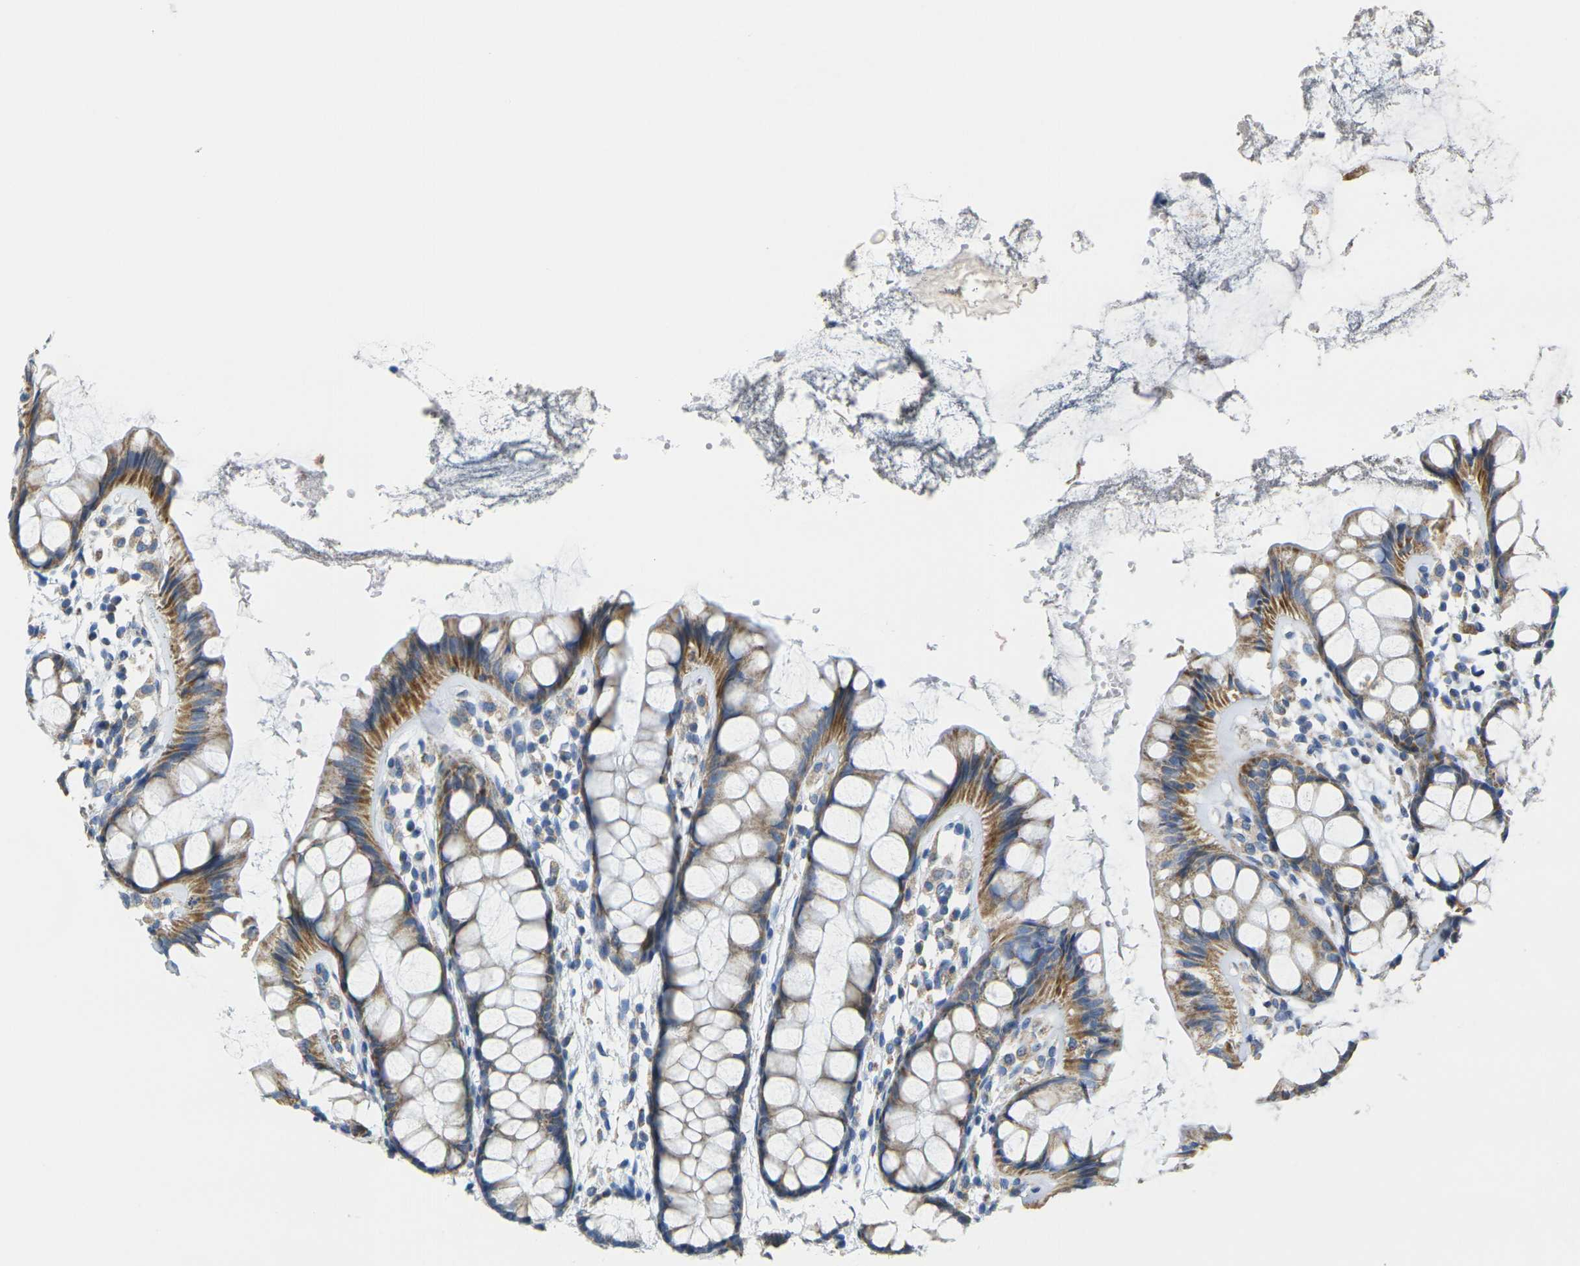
{"staining": {"intensity": "moderate", "quantity": ">75%", "location": "cytoplasmic/membranous"}, "tissue": "rectum", "cell_type": "Glandular cells", "image_type": "normal", "snomed": [{"axis": "morphology", "description": "Normal tissue, NOS"}, {"axis": "topography", "description": "Rectum"}], "caption": "A brown stain highlights moderate cytoplasmic/membranous staining of a protein in glandular cells of normal human rectum.", "gene": "TMEM204", "patient": {"sex": "female", "age": 66}}